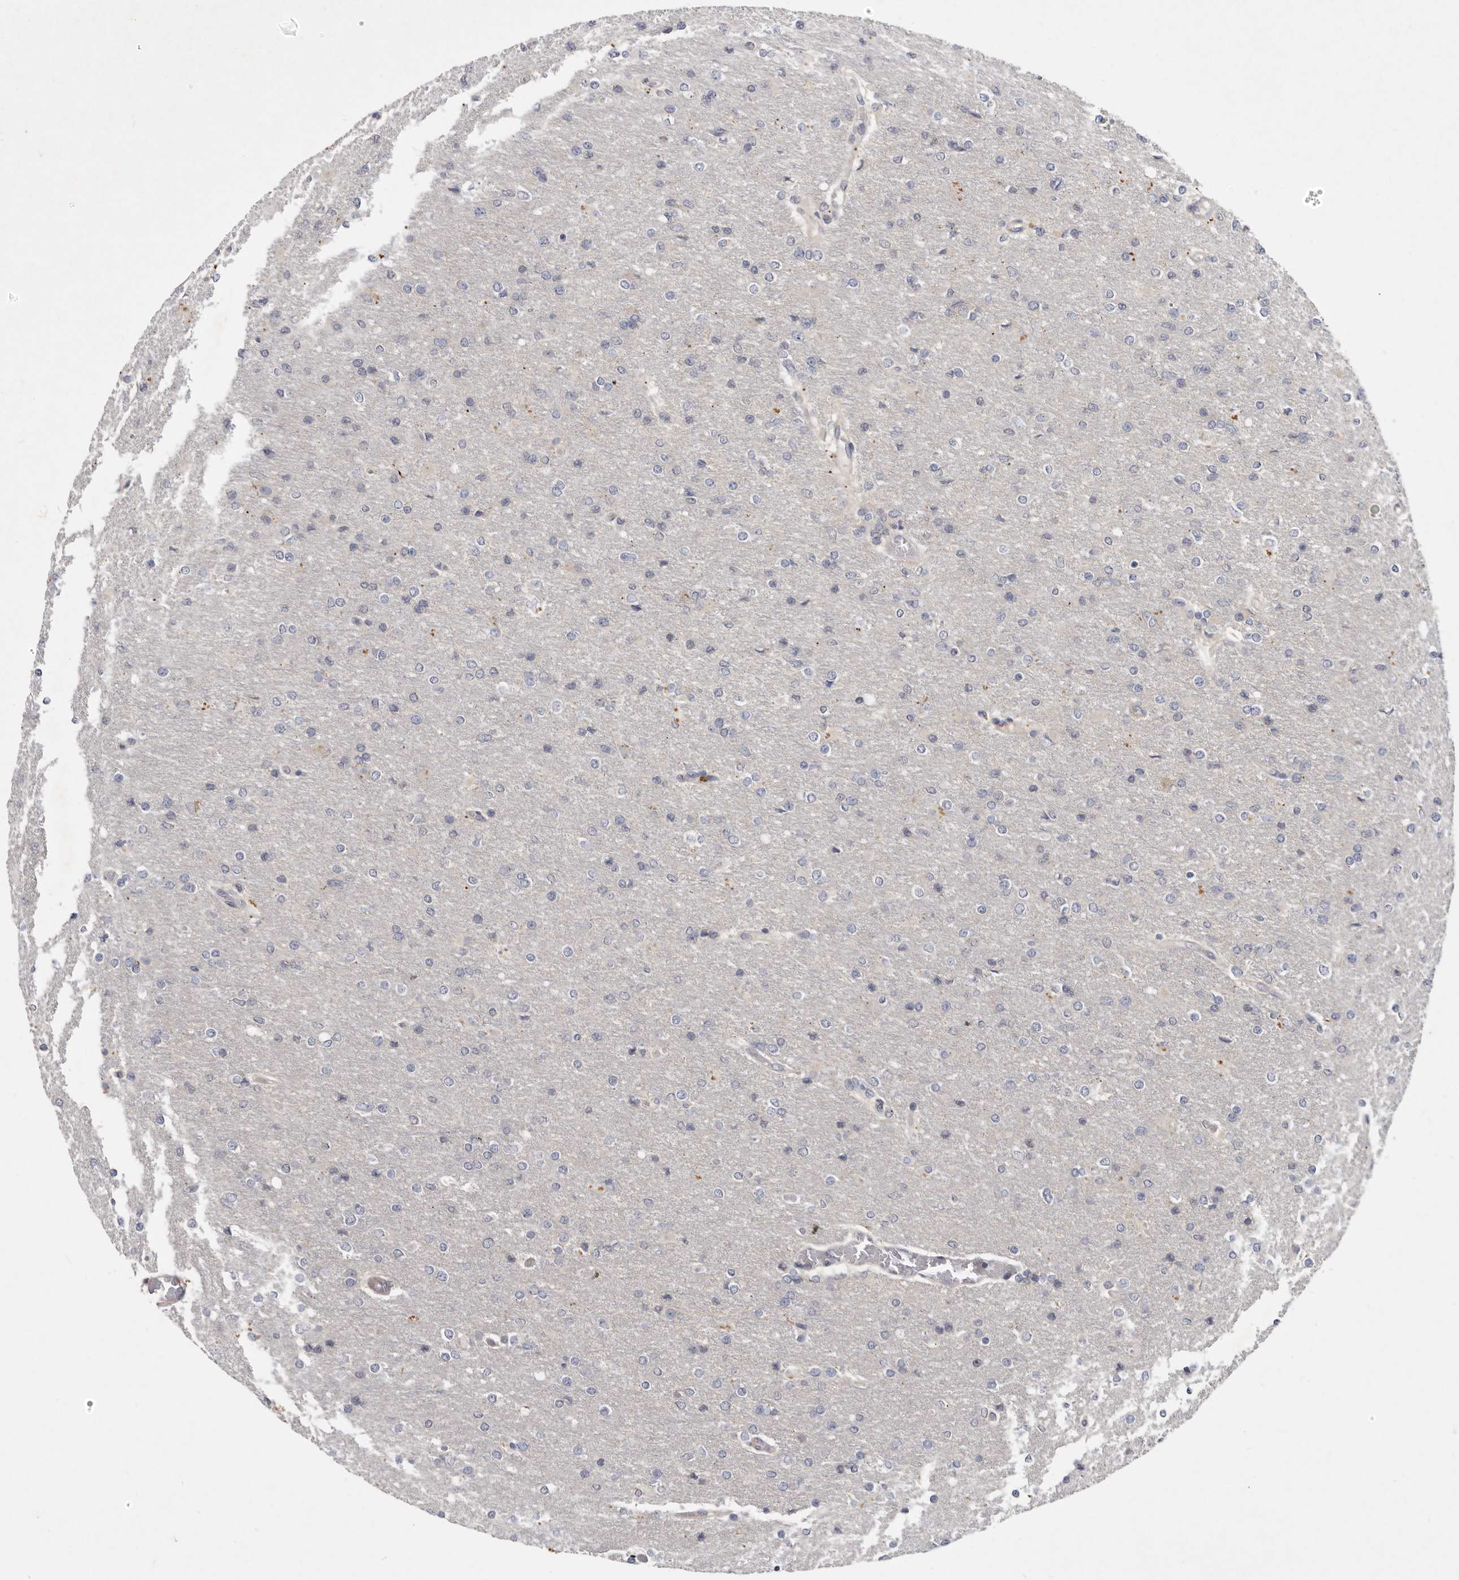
{"staining": {"intensity": "negative", "quantity": "none", "location": "none"}, "tissue": "glioma", "cell_type": "Tumor cells", "image_type": "cancer", "snomed": [{"axis": "morphology", "description": "Glioma, malignant, High grade"}, {"axis": "topography", "description": "Cerebral cortex"}], "caption": "Immunohistochemistry histopathology image of human glioma stained for a protein (brown), which shows no positivity in tumor cells. (Brightfield microscopy of DAB (3,3'-diaminobenzidine) immunohistochemistry at high magnification).", "gene": "SLC22A1", "patient": {"sex": "female", "age": 36}}